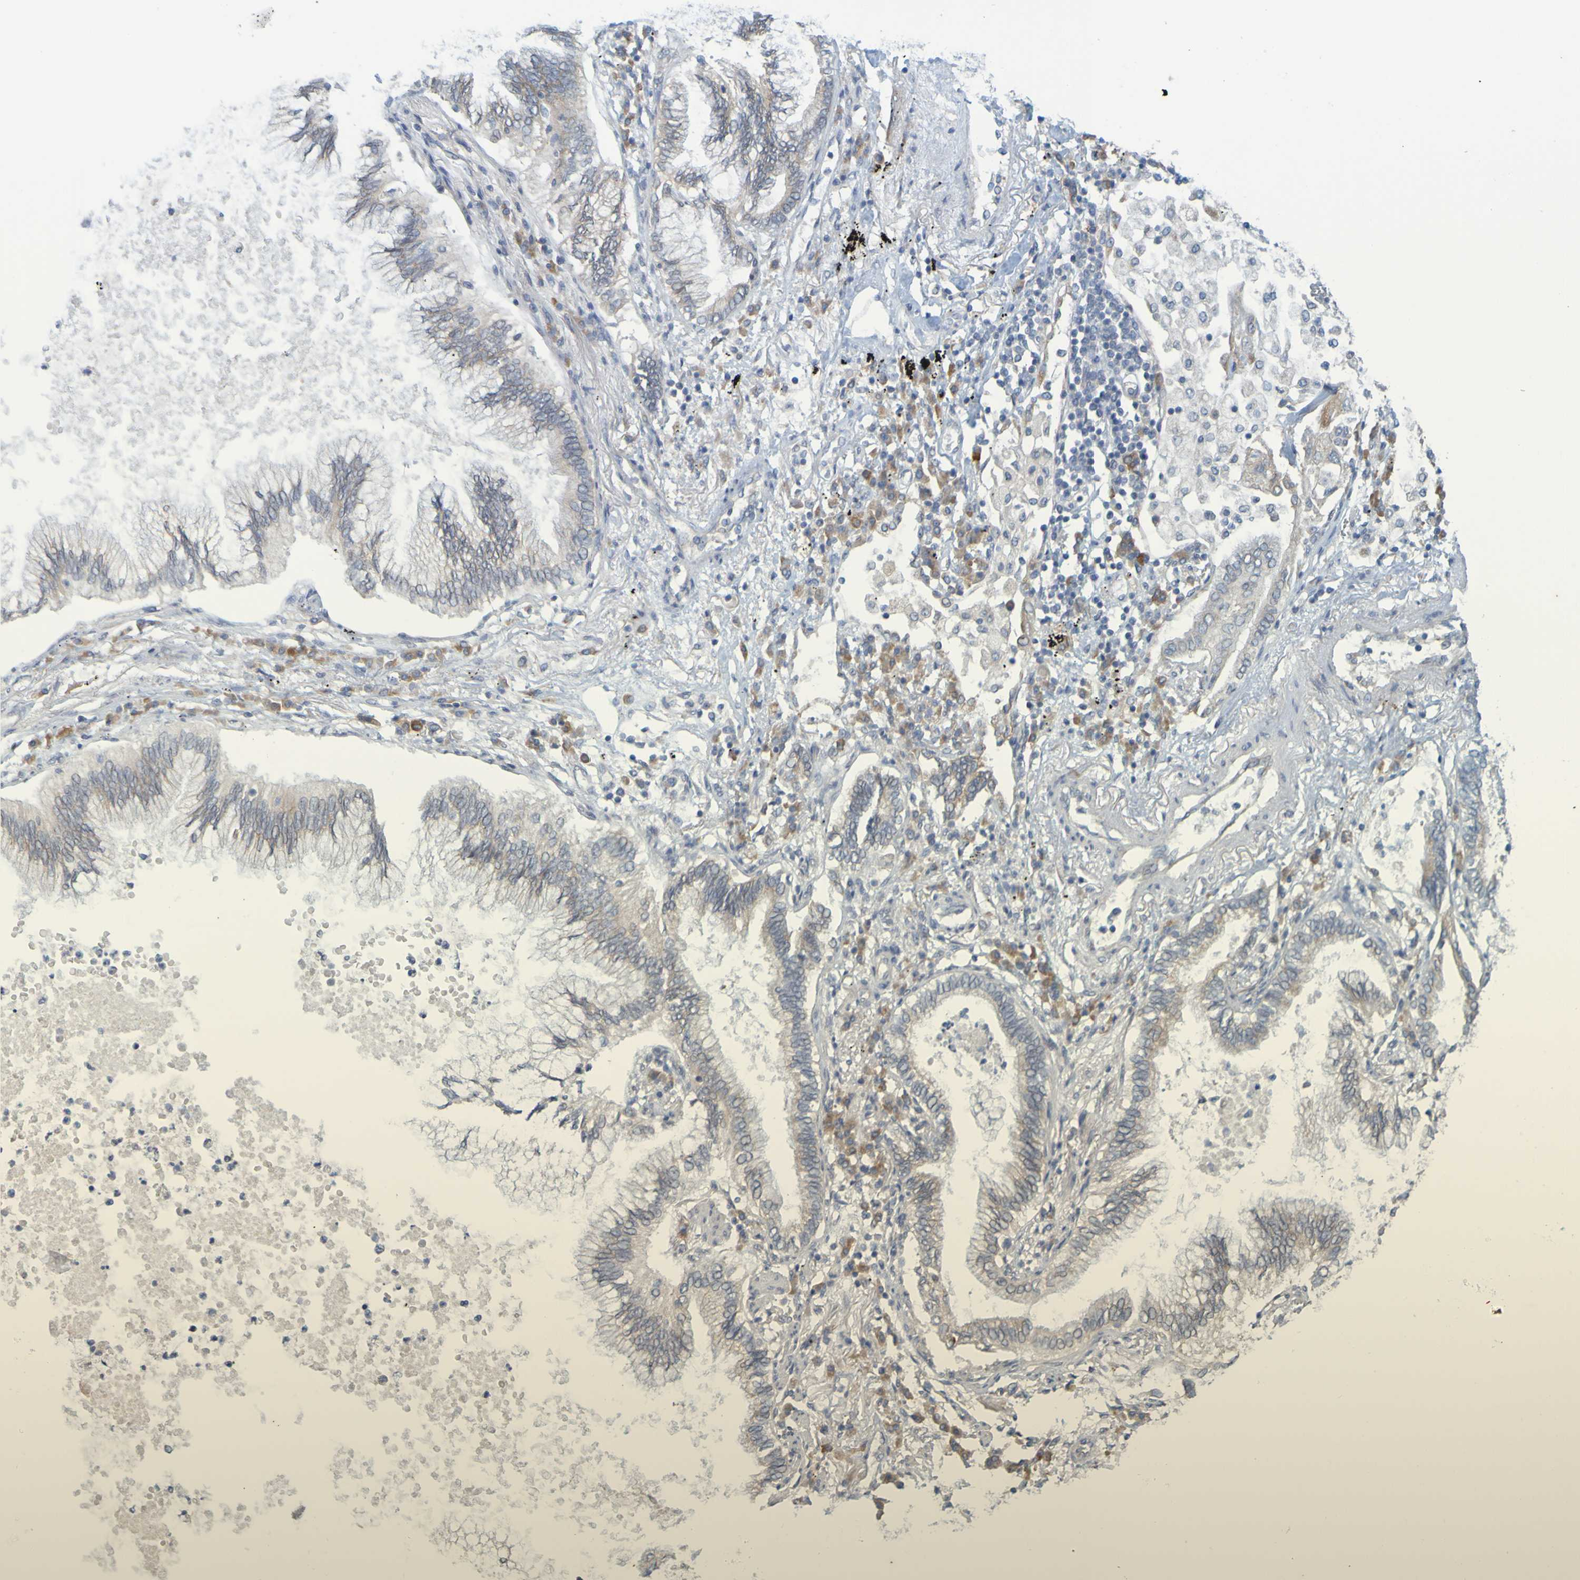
{"staining": {"intensity": "weak", "quantity": ">75%", "location": "cytoplasmic/membranous"}, "tissue": "lung cancer", "cell_type": "Tumor cells", "image_type": "cancer", "snomed": [{"axis": "morphology", "description": "Normal tissue, NOS"}, {"axis": "morphology", "description": "Adenocarcinoma, NOS"}, {"axis": "topography", "description": "Bronchus"}, {"axis": "topography", "description": "Lung"}], "caption": "This is an image of immunohistochemistry staining of lung cancer (adenocarcinoma), which shows weak expression in the cytoplasmic/membranous of tumor cells.", "gene": "MOGS", "patient": {"sex": "female", "age": 70}}